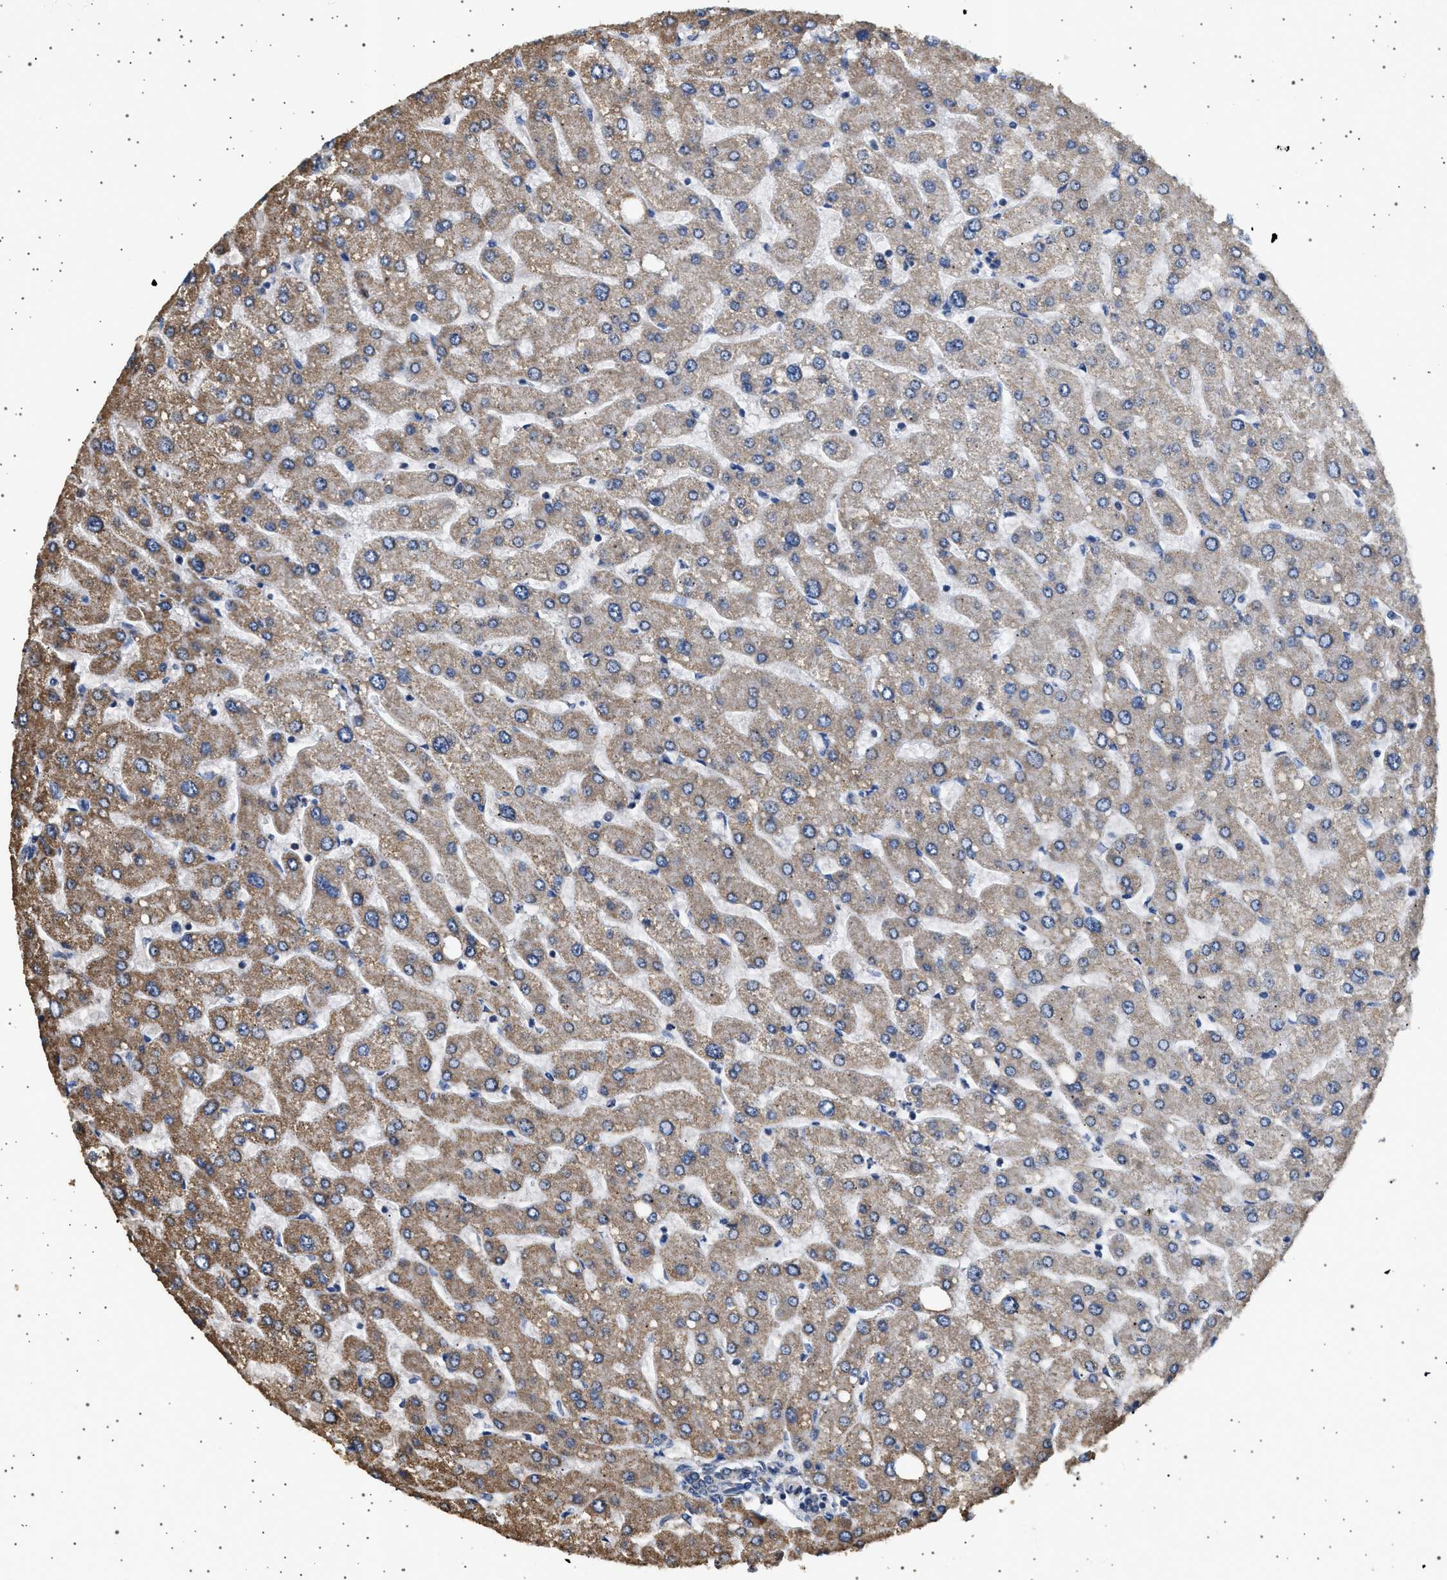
{"staining": {"intensity": "negative", "quantity": "none", "location": "none"}, "tissue": "liver", "cell_type": "Cholangiocytes", "image_type": "normal", "snomed": [{"axis": "morphology", "description": "Normal tissue, NOS"}, {"axis": "topography", "description": "Liver"}], "caption": "A histopathology image of liver stained for a protein demonstrates no brown staining in cholangiocytes. The staining was performed using DAB (3,3'-diaminobenzidine) to visualize the protein expression in brown, while the nuclei were stained in blue with hematoxylin (Magnification: 20x).", "gene": "KCNA4", "patient": {"sex": "male", "age": 55}}